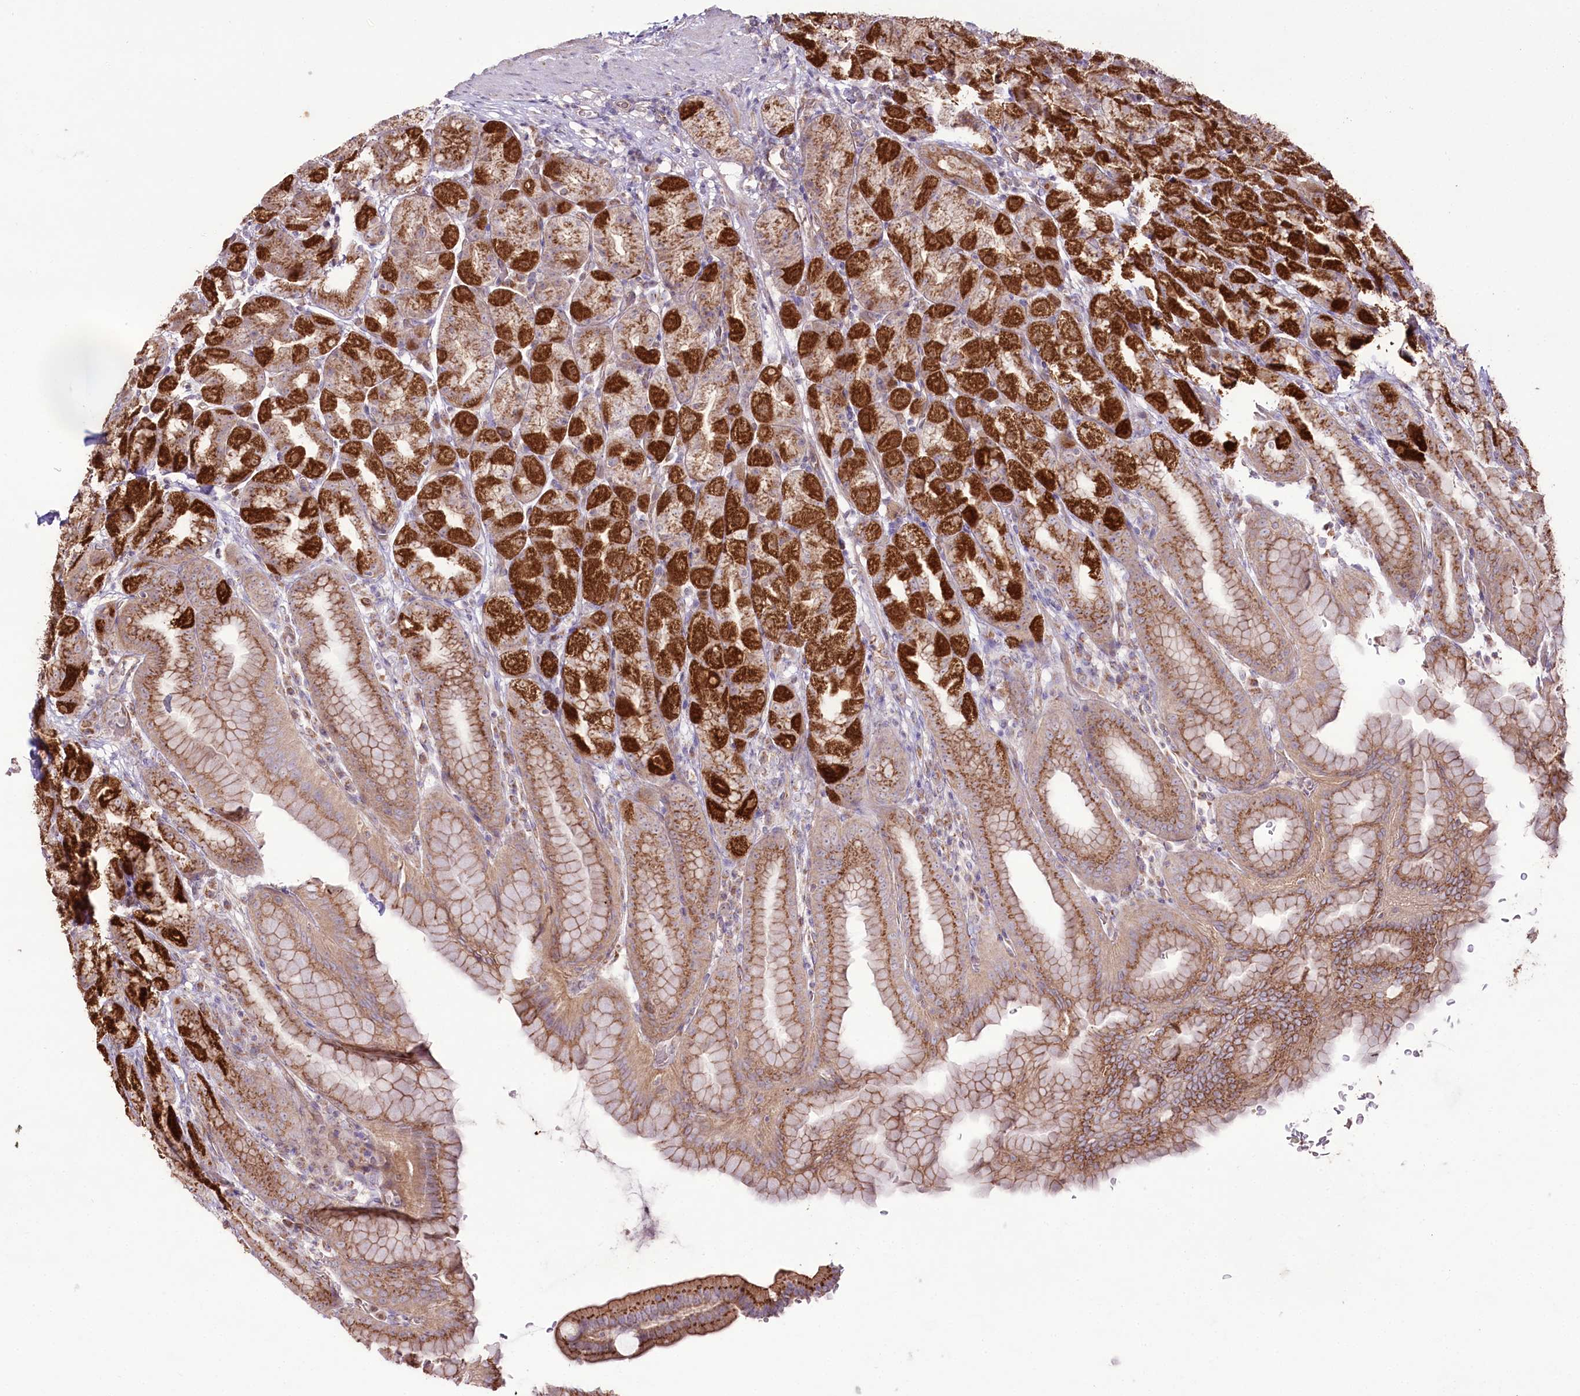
{"staining": {"intensity": "strong", "quantity": ">75%", "location": "cytoplasmic/membranous"}, "tissue": "stomach", "cell_type": "Glandular cells", "image_type": "normal", "snomed": [{"axis": "morphology", "description": "Normal tissue, NOS"}, {"axis": "topography", "description": "Stomach, upper"}], "caption": "The immunohistochemical stain shows strong cytoplasmic/membranous expression in glandular cells of benign stomach. The protein is shown in brown color, while the nuclei are stained blue.", "gene": "REXO2", "patient": {"sex": "male", "age": 68}}